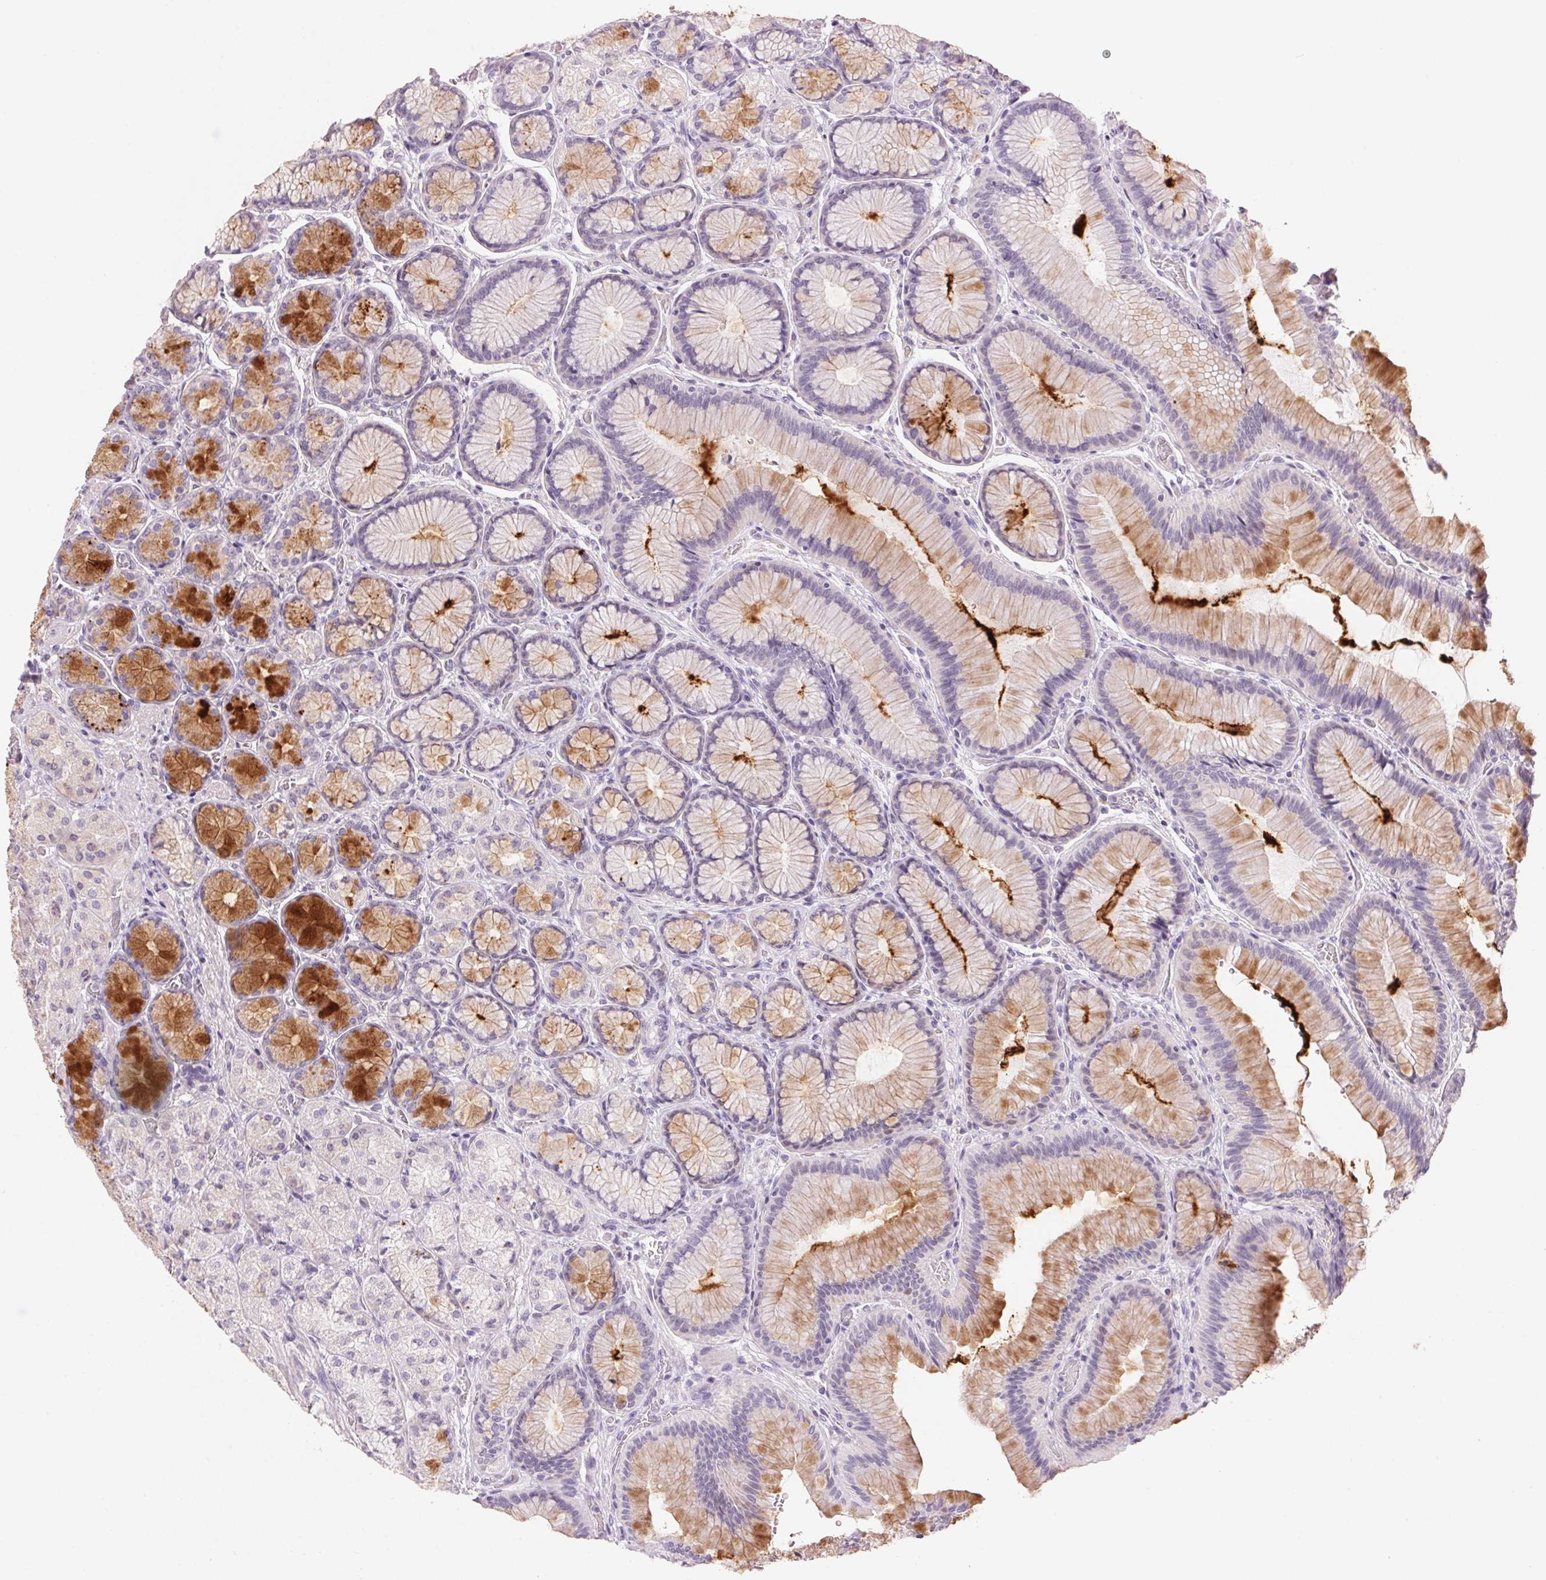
{"staining": {"intensity": "strong", "quantity": "<25%", "location": "cytoplasmic/membranous"}, "tissue": "stomach", "cell_type": "Glandular cells", "image_type": "normal", "snomed": [{"axis": "morphology", "description": "Normal tissue, NOS"}, {"axis": "morphology", "description": "Adenocarcinoma, NOS"}, {"axis": "morphology", "description": "Adenocarcinoma, High grade"}, {"axis": "topography", "description": "Stomach, upper"}, {"axis": "topography", "description": "Stomach"}], "caption": "Immunohistochemical staining of normal human stomach reveals strong cytoplasmic/membranous protein expression in approximately <25% of glandular cells. (DAB IHC with brightfield microscopy, high magnification).", "gene": "LYZL6", "patient": {"sex": "female", "age": 65}}